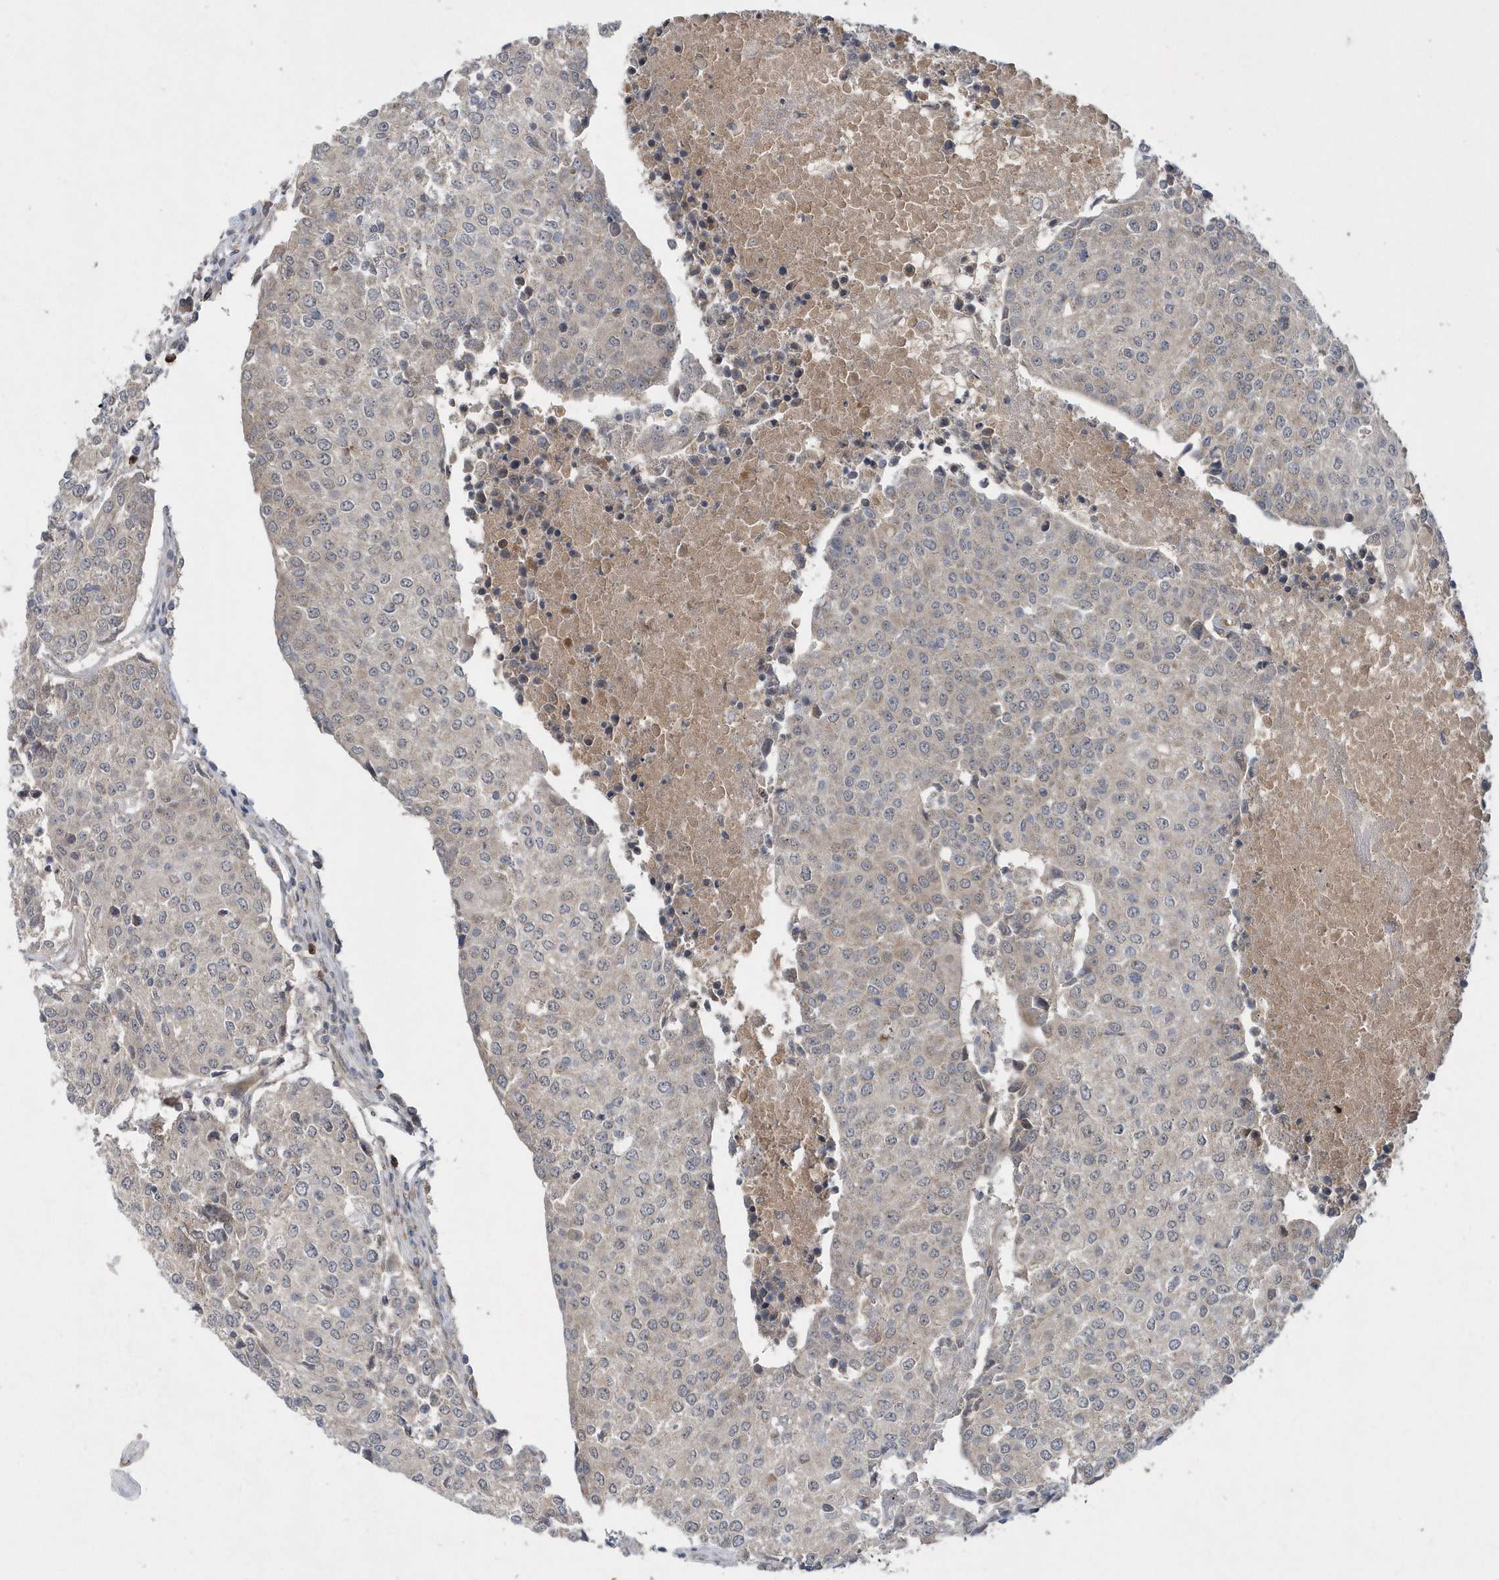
{"staining": {"intensity": "weak", "quantity": "<25%", "location": "cytoplasmic/membranous"}, "tissue": "urothelial cancer", "cell_type": "Tumor cells", "image_type": "cancer", "snomed": [{"axis": "morphology", "description": "Urothelial carcinoma, High grade"}, {"axis": "topography", "description": "Urinary bladder"}], "caption": "An immunohistochemistry (IHC) histopathology image of urothelial carcinoma (high-grade) is shown. There is no staining in tumor cells of urothelial carcinoma (high-grade).", "gene": "HMGCS1", "patient": {"sex": "female", "age": 85}}